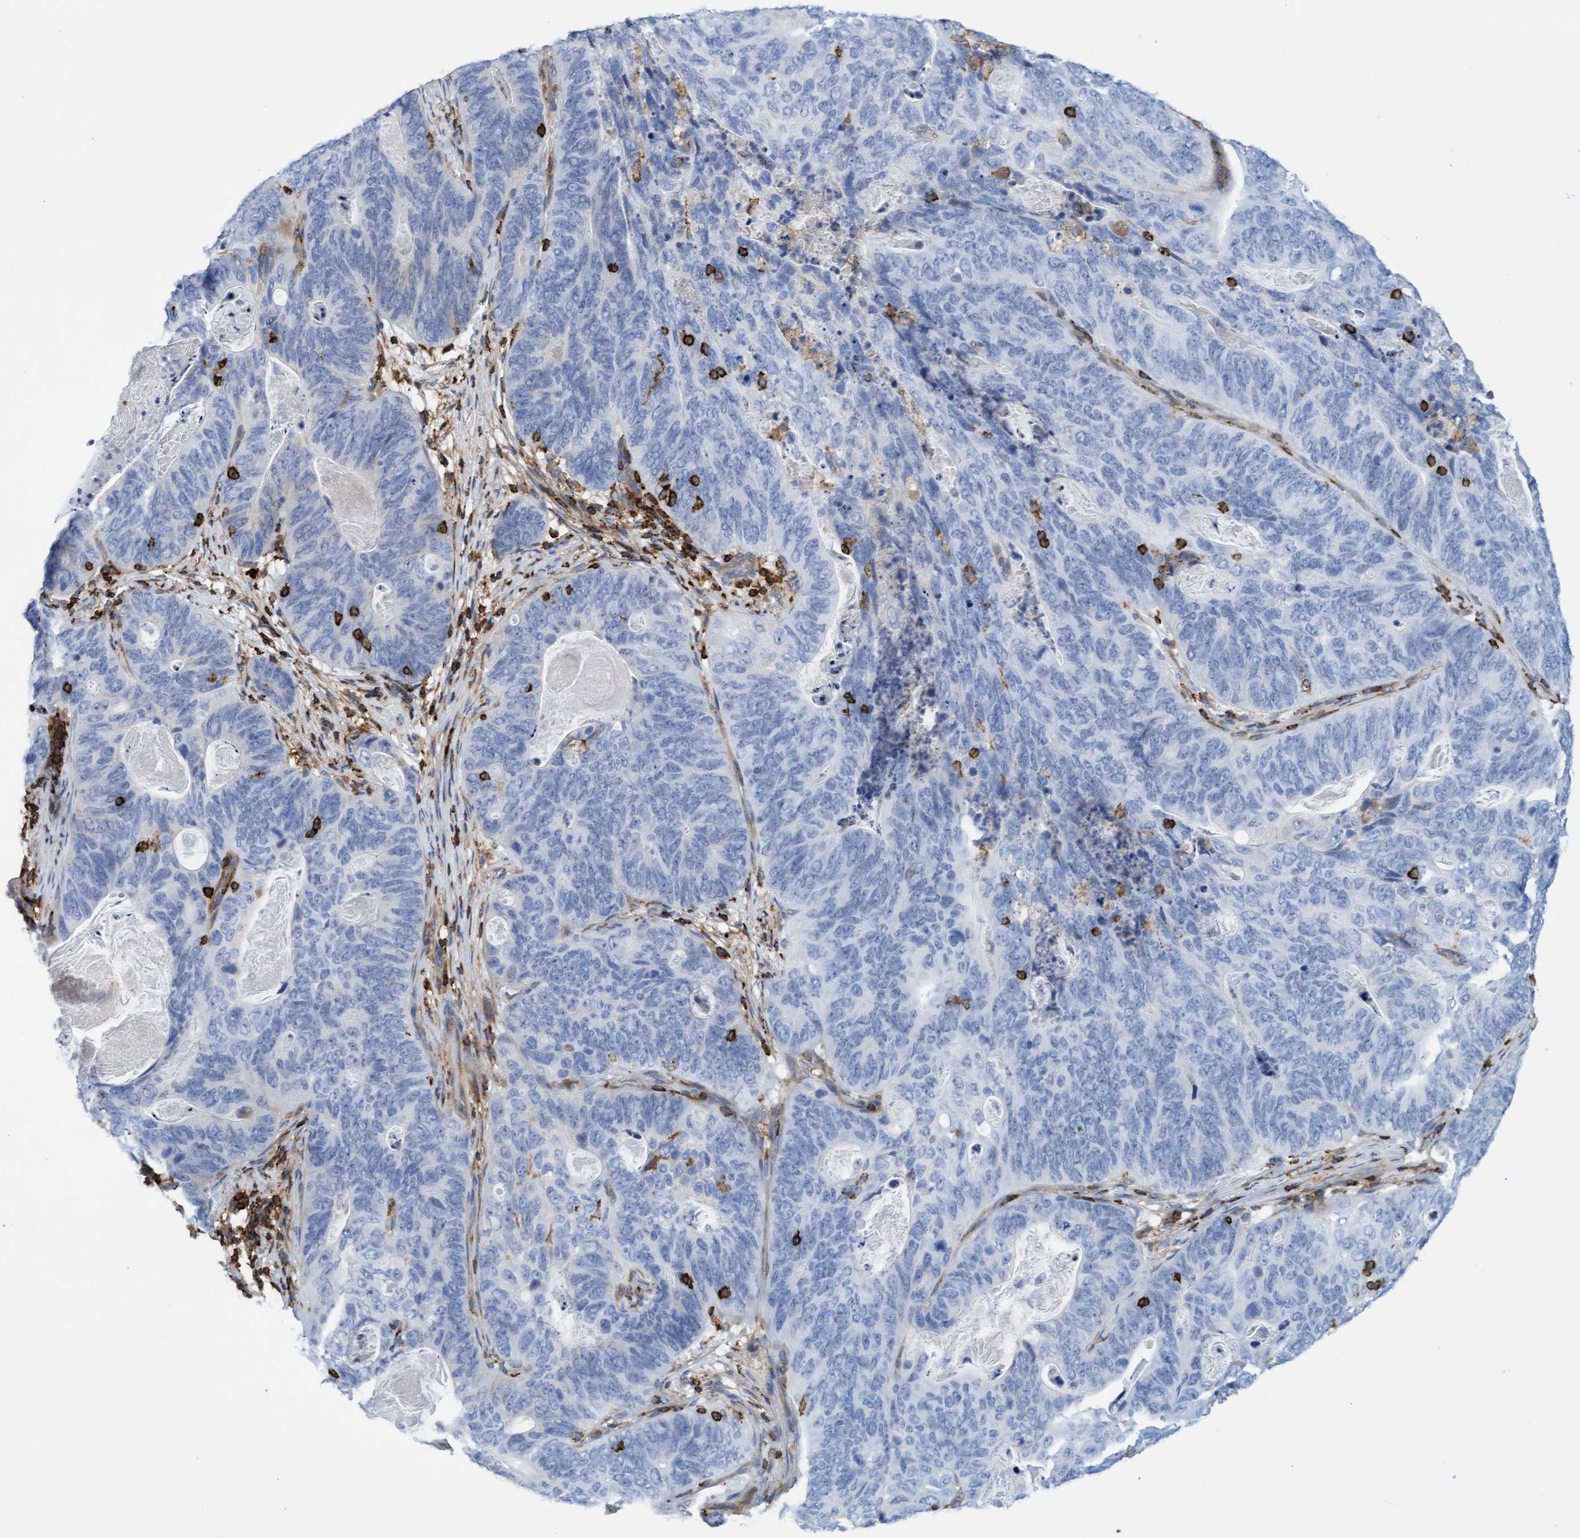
{"staining": {"intensity": "negative", "quantity": "none", "location": "none"}, "tissue": "stomach cancer", "cell_type": "Tumor cells", "image_type": "cancer", "snomed": [{"axis": "morphology", "description": "Normal tissue, NOS"}, {"axis": "morphology", "description": "Adenocarcinoma, NOS"}, {"axis": "topography", "description": "Stomach"}], "caption": "Human stomach cancer stained for a protein using immunohistochemistry (IHC) shows no expression in tumor cells.", "gene": "FNBP1", "patient": {"sex": "female", "age": 89}}